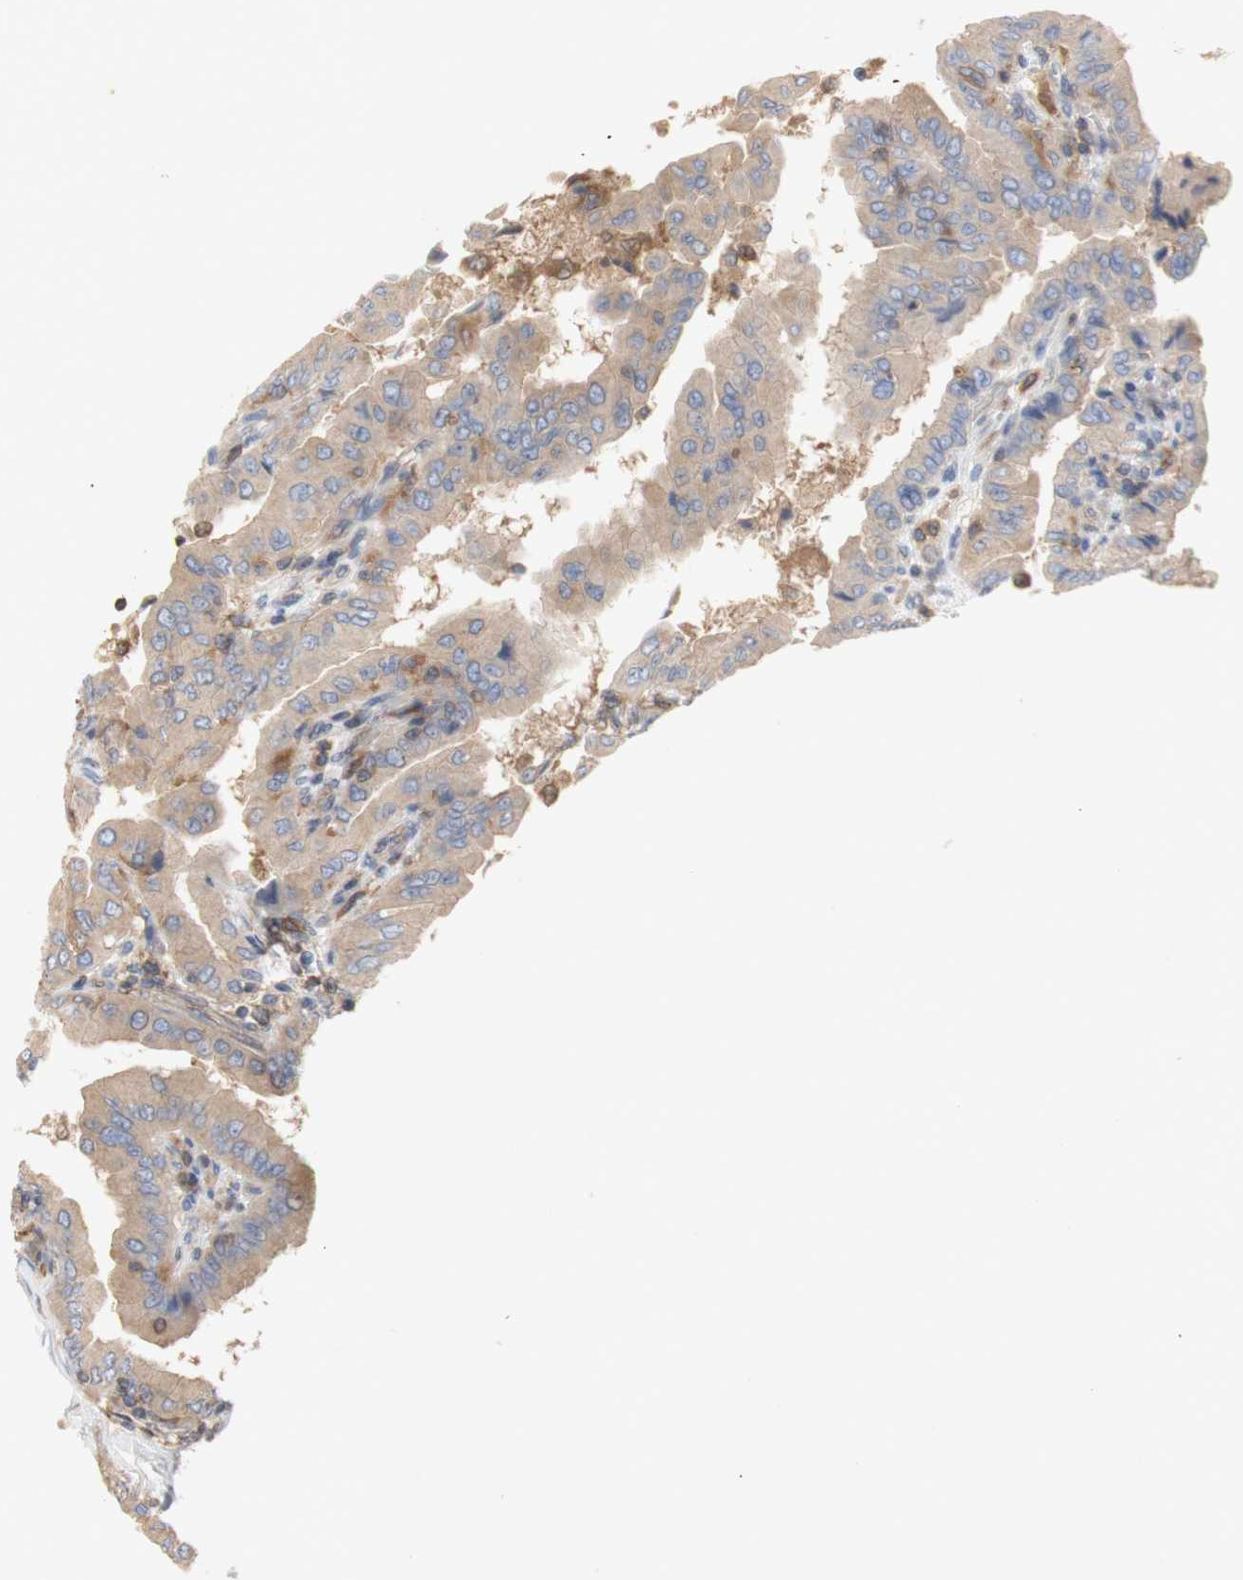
{"staining": {"intensity": "moderate", "quantity": ">75%", "location": "cytoplasmic/membranous"}, "tissue": "thyroid cancer", "cell_type": "Tumor cells", "image_type": "cancer", "snomed": [{"axis": "morphology", "description": "Papillary adenocarcinoma, NOS"}, {"axis": "topography", "description": "Thyroid gland"}], "caption": "High-power microscopy captured an IHC micrograph of thyroid papillary adenocarcinoma, revealing moderate cytoplasmic/membranous staining in approximately >75% of tumor cells.", "gene": "IKBKG", "patient": {"sex": "male", "age": 33}}